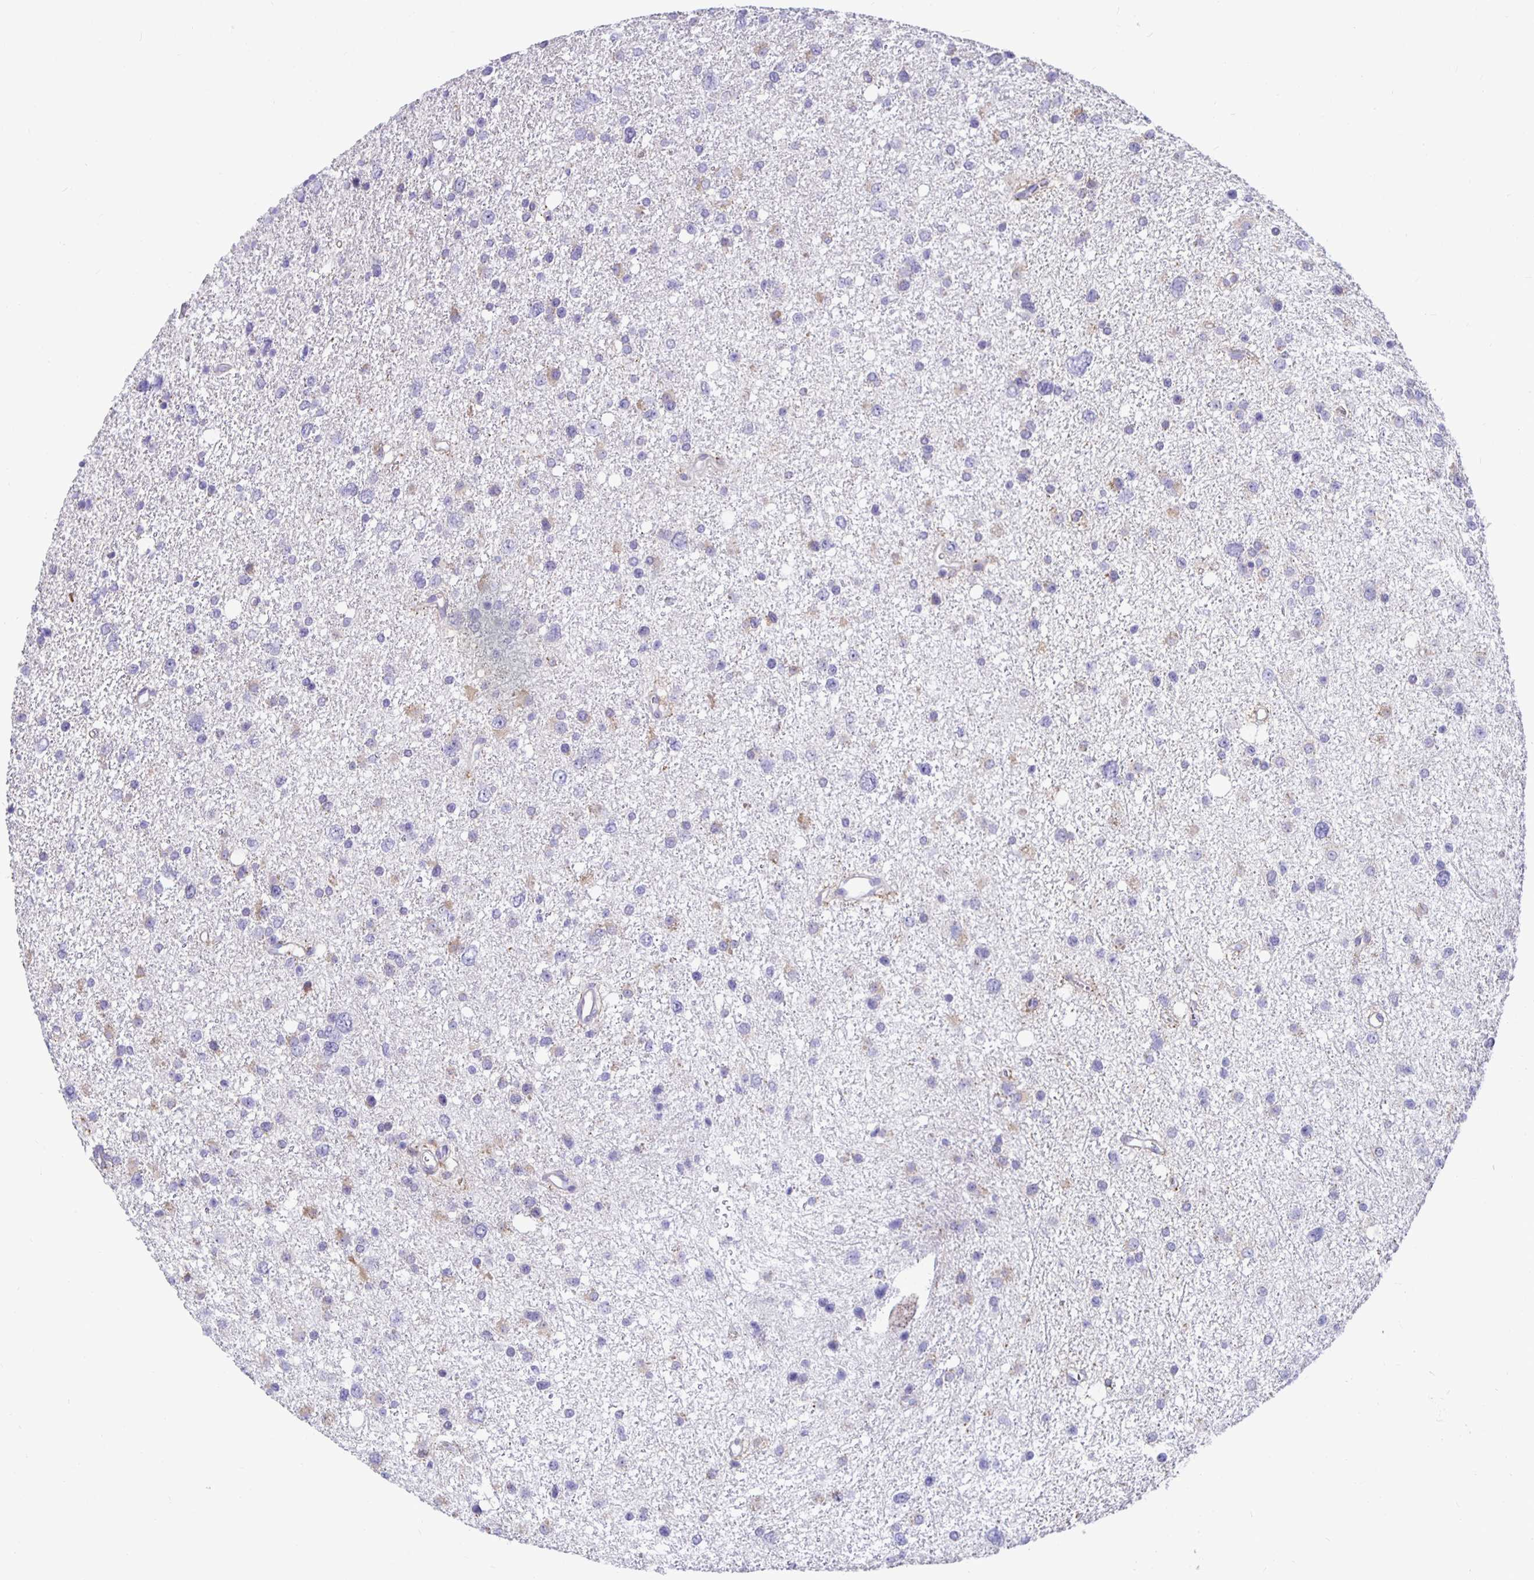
{"staining": {"intensity": "weak", "quantity": "<25%", "location": "cytoplasmic/membranous"}, "tissue": "glioma", "cell_type": "Tumor cells", "image_type": "cancer", "snomed": [{"axis": "morphology", "description": "Glioma, malignant, Low grade"}, {"axis": "topography", "description": "Brain"}], "caption": "Histopathology image shows no protein positivity in tumor cells of glioma tissue.", "gene": "DNAI2", "patient": {"sex": "female", "age": 55}}